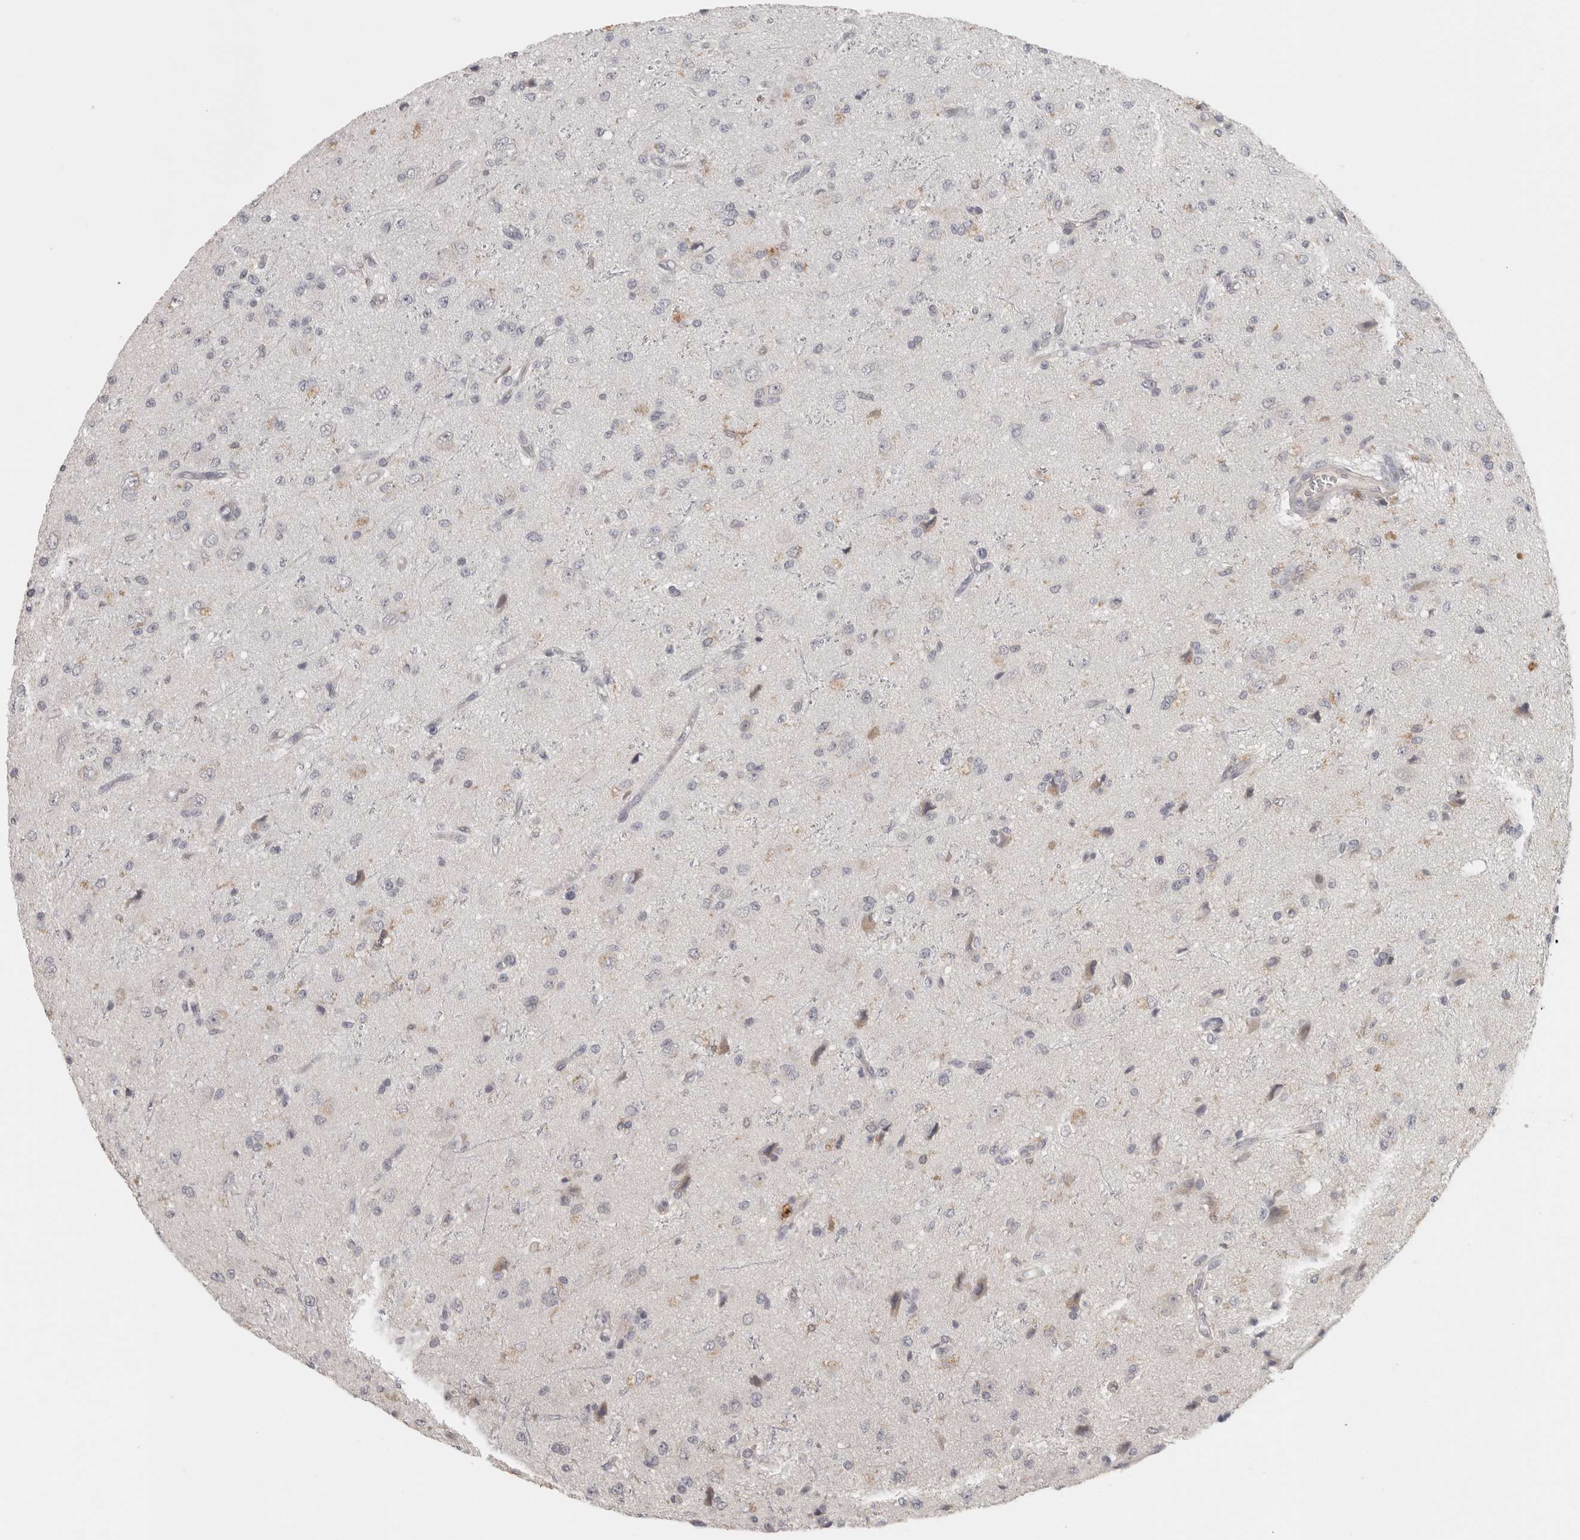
{"staining": {"intensity": "negative", "quantity": "none", "location": "none"}, "tissue": "glioma", "cell_type": "Tumor cells", "image_type": "cancer", "snomed": [{"axis": "morphology", "description": "Glioma, malignant, High grade"}, {"axis": "topography", "description": "pancreas cauda"}], "caption": "DAB immunohistochemical staining of high-grade glioma (malignant) shows no significant staining in tumor cells.", "gene": "HAVCR2", "patient": {"sex": "male", "age": 60}}